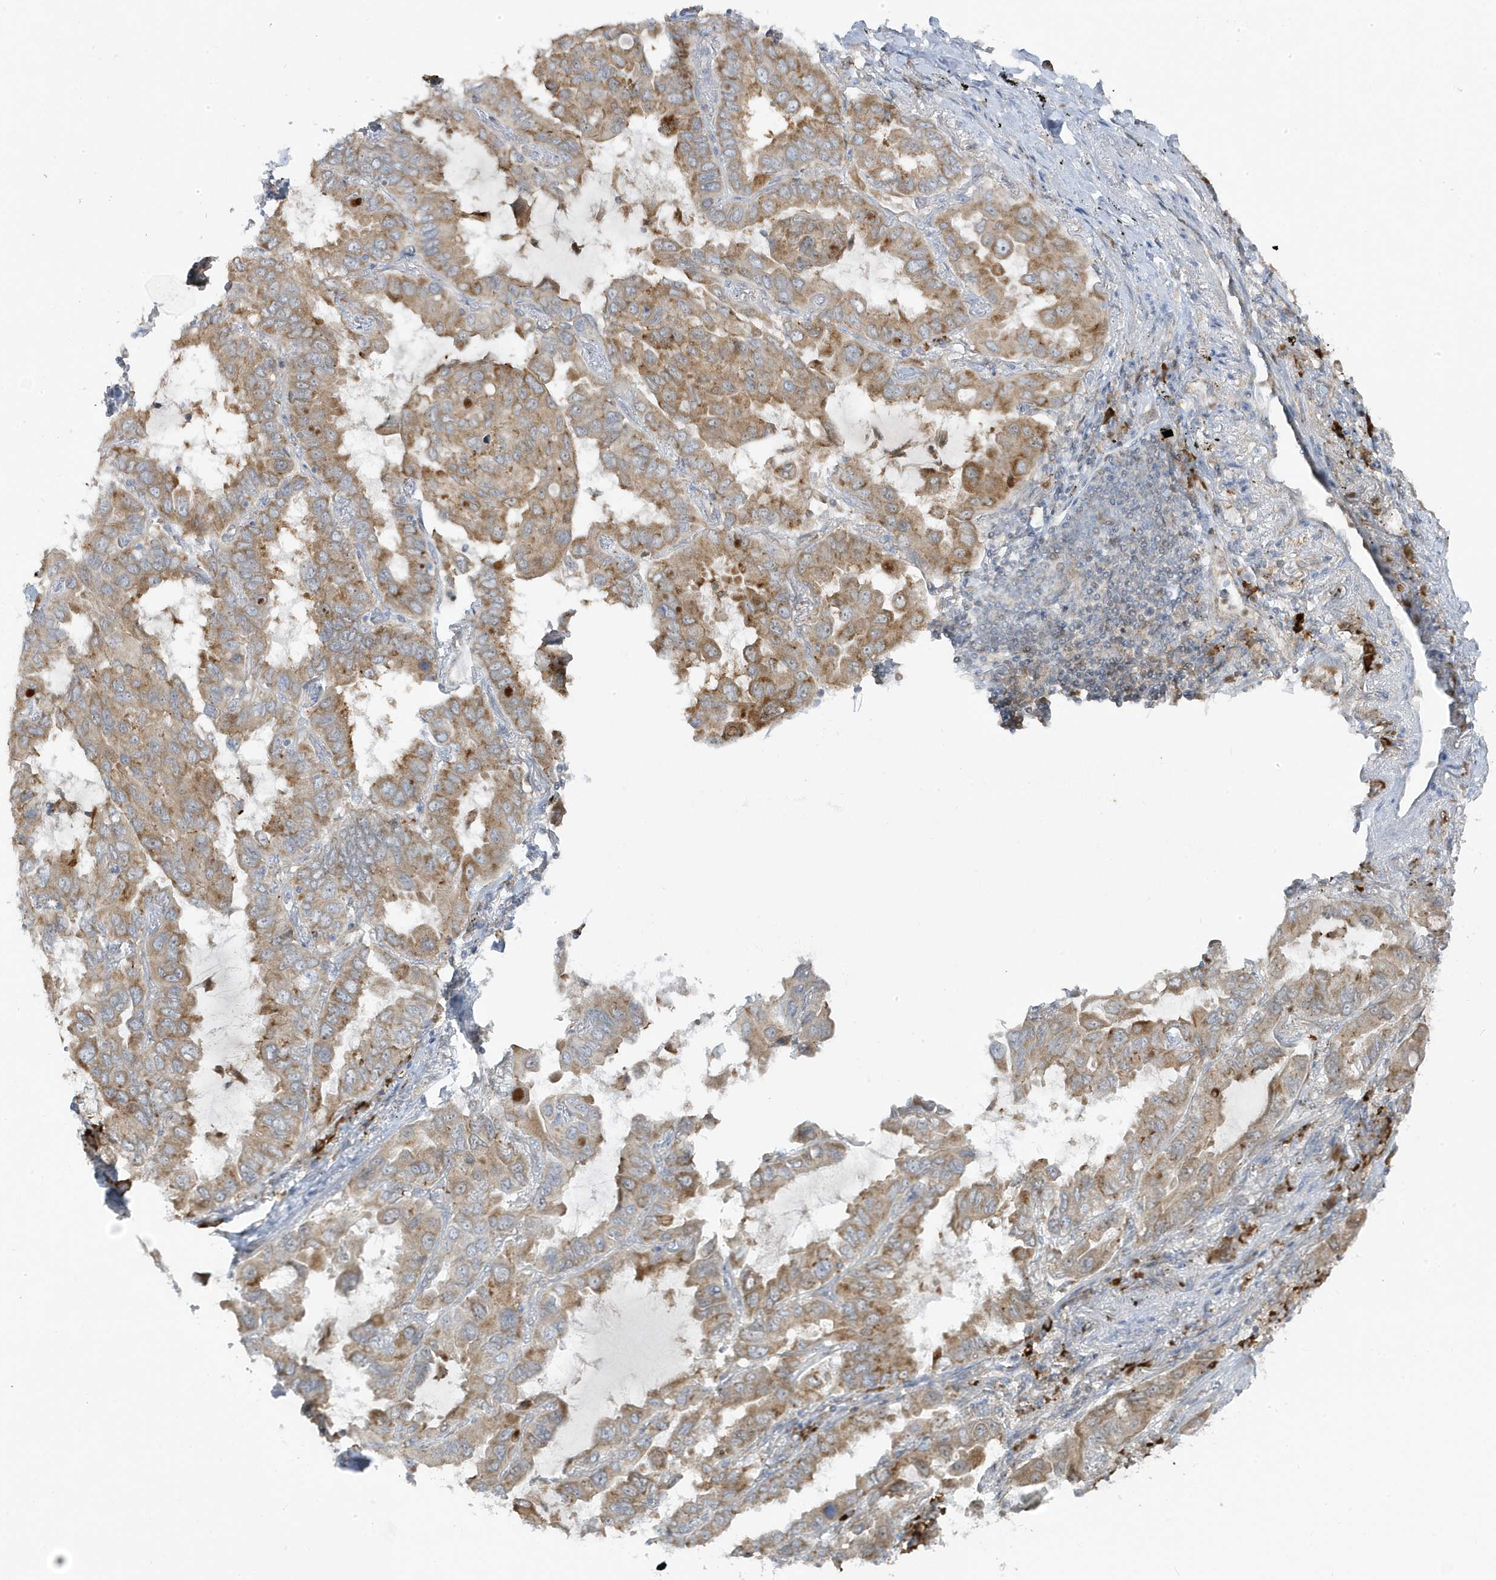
{"staining": {"intensity": "moderate", "quantity": ">75%", "location": "cytoplasmic/membranous"}, "tissue": "lung cancer", "cell_type": "Tumor cells", "image_type": "cancer", "snomed": [{"axis": "morphology", "description": "Adenocarcinoma, NOS"}, {"axis": "topography", "description": "Lung"}], "caption": "Immunohistochemical staining of lung cancer (adenocarcinoma) shows medium levels of moderate cytoplasmic/membranous expression in about >75% of tumor cells.", "gene": "ZNF654", "patient": {"sex": "male", "age": 64}}